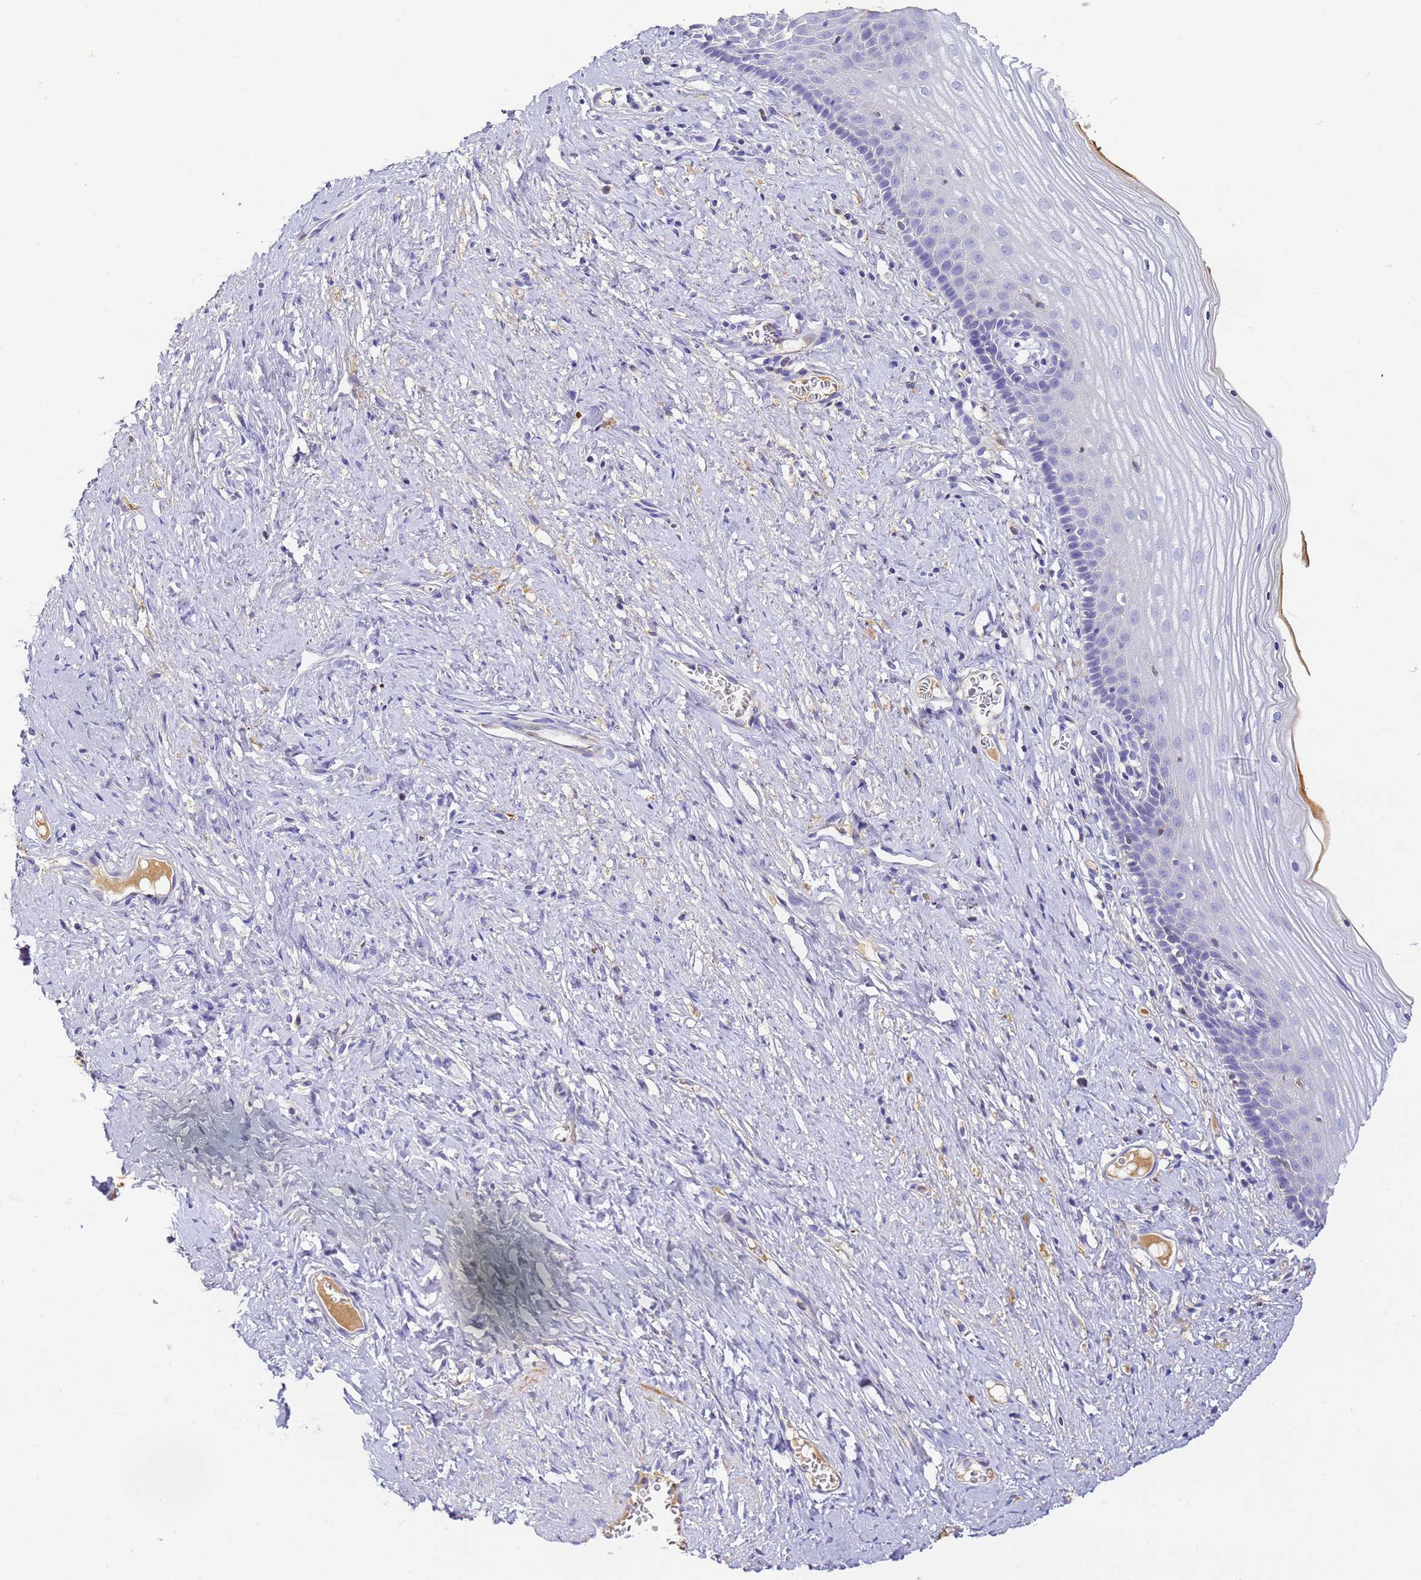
{"staining": {"intensity": "negative", "quantity": "none", "location": "none"}, "tissue": "cervix", "cell_type": "Glandular cells", "image_type": "normal", "snomed": [{"axis": "morphology", "description": "Normal tissue, NOS"}, {"axis": "topography", "description": "Cervix"}], "caption": "An image of cervix stained for a protein demonstrates no brown staining in glandular cells.", "gene": "CFHR1", "patient": {"sex": "female", "age": 42}}